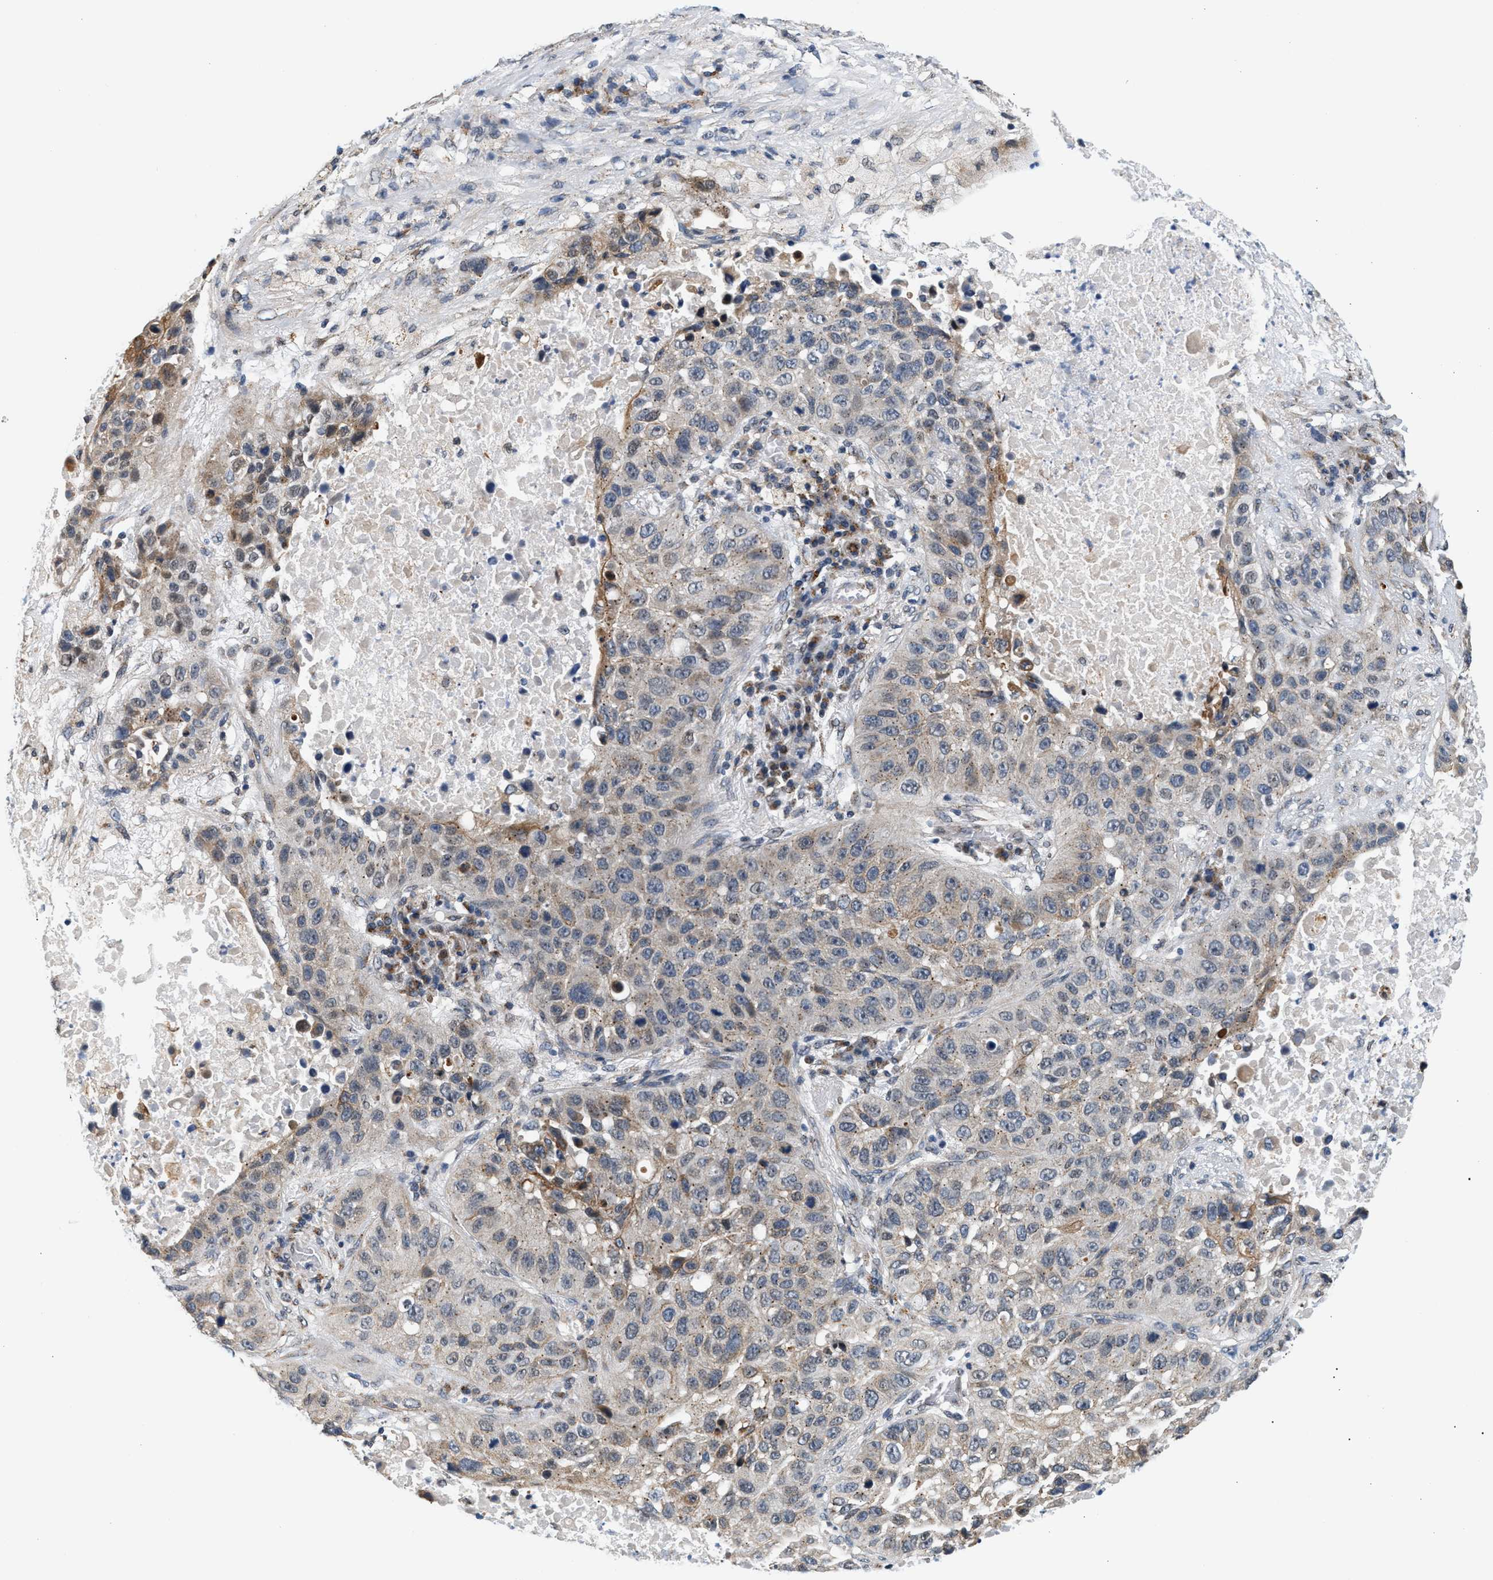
{"staining": {"intensity": "weak", "quantity": "<25%", "location": "cytoplasmic/membranous"}, "tissue": "lung cancer", "cell_type": "Tumor cells", "image_type": "cancer", "snomed": [{"axis": "morphology", "description": "Squamous cell carcinoma, NOS"}, {"axis": "topography", "description": "Lung"}], "caption": "This is an immunohistochemistry (IHC) histopathology image of human lung cancer. There is no expression in tumor cells.", "gene": "KCNMB2", "patient": {"sex": "male", "age": 57}}